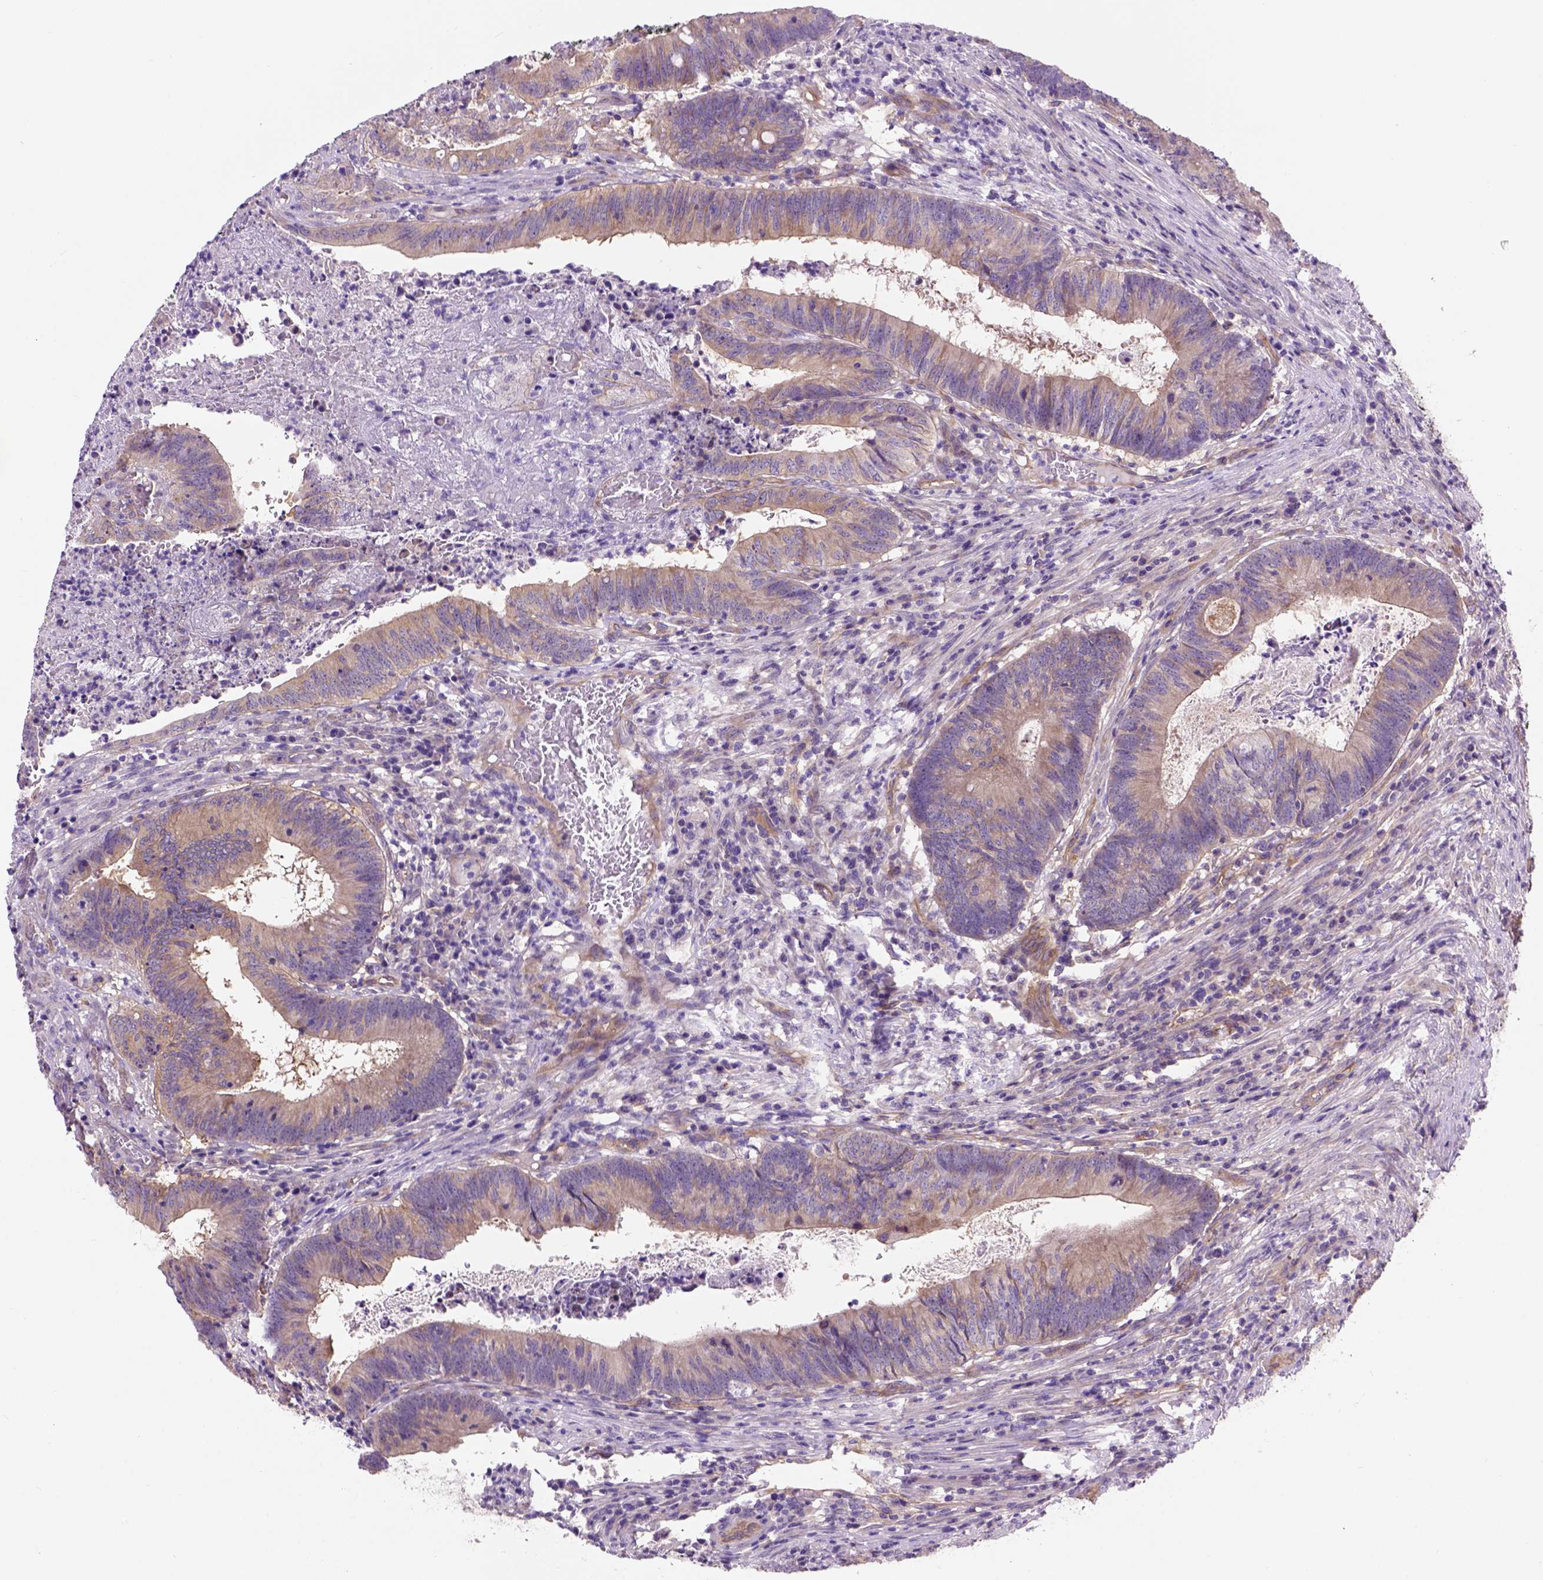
{"staining": {"intensity": "moderate", "quantity": ">75%", "location": "cytoplasmic/membranous"}, "tissue": "colorectal cancer", "cell_type": "Tumor cells", "image_type": "cancer", "snomed": [{"axis": "morphology", "description": "Adenocarcinoma, NOS"}, {"axis": "topography", "description": "Colon"}], "caption": "Immunohistochemistry (IHC) of colorectal adenocarcinoma shows medium levels of moderate cytoplasmic/membranous staining in approximately >75% of tumor cells.", "gene": "CASKIN2", "patient": {"sex": "female", "age": 70}}